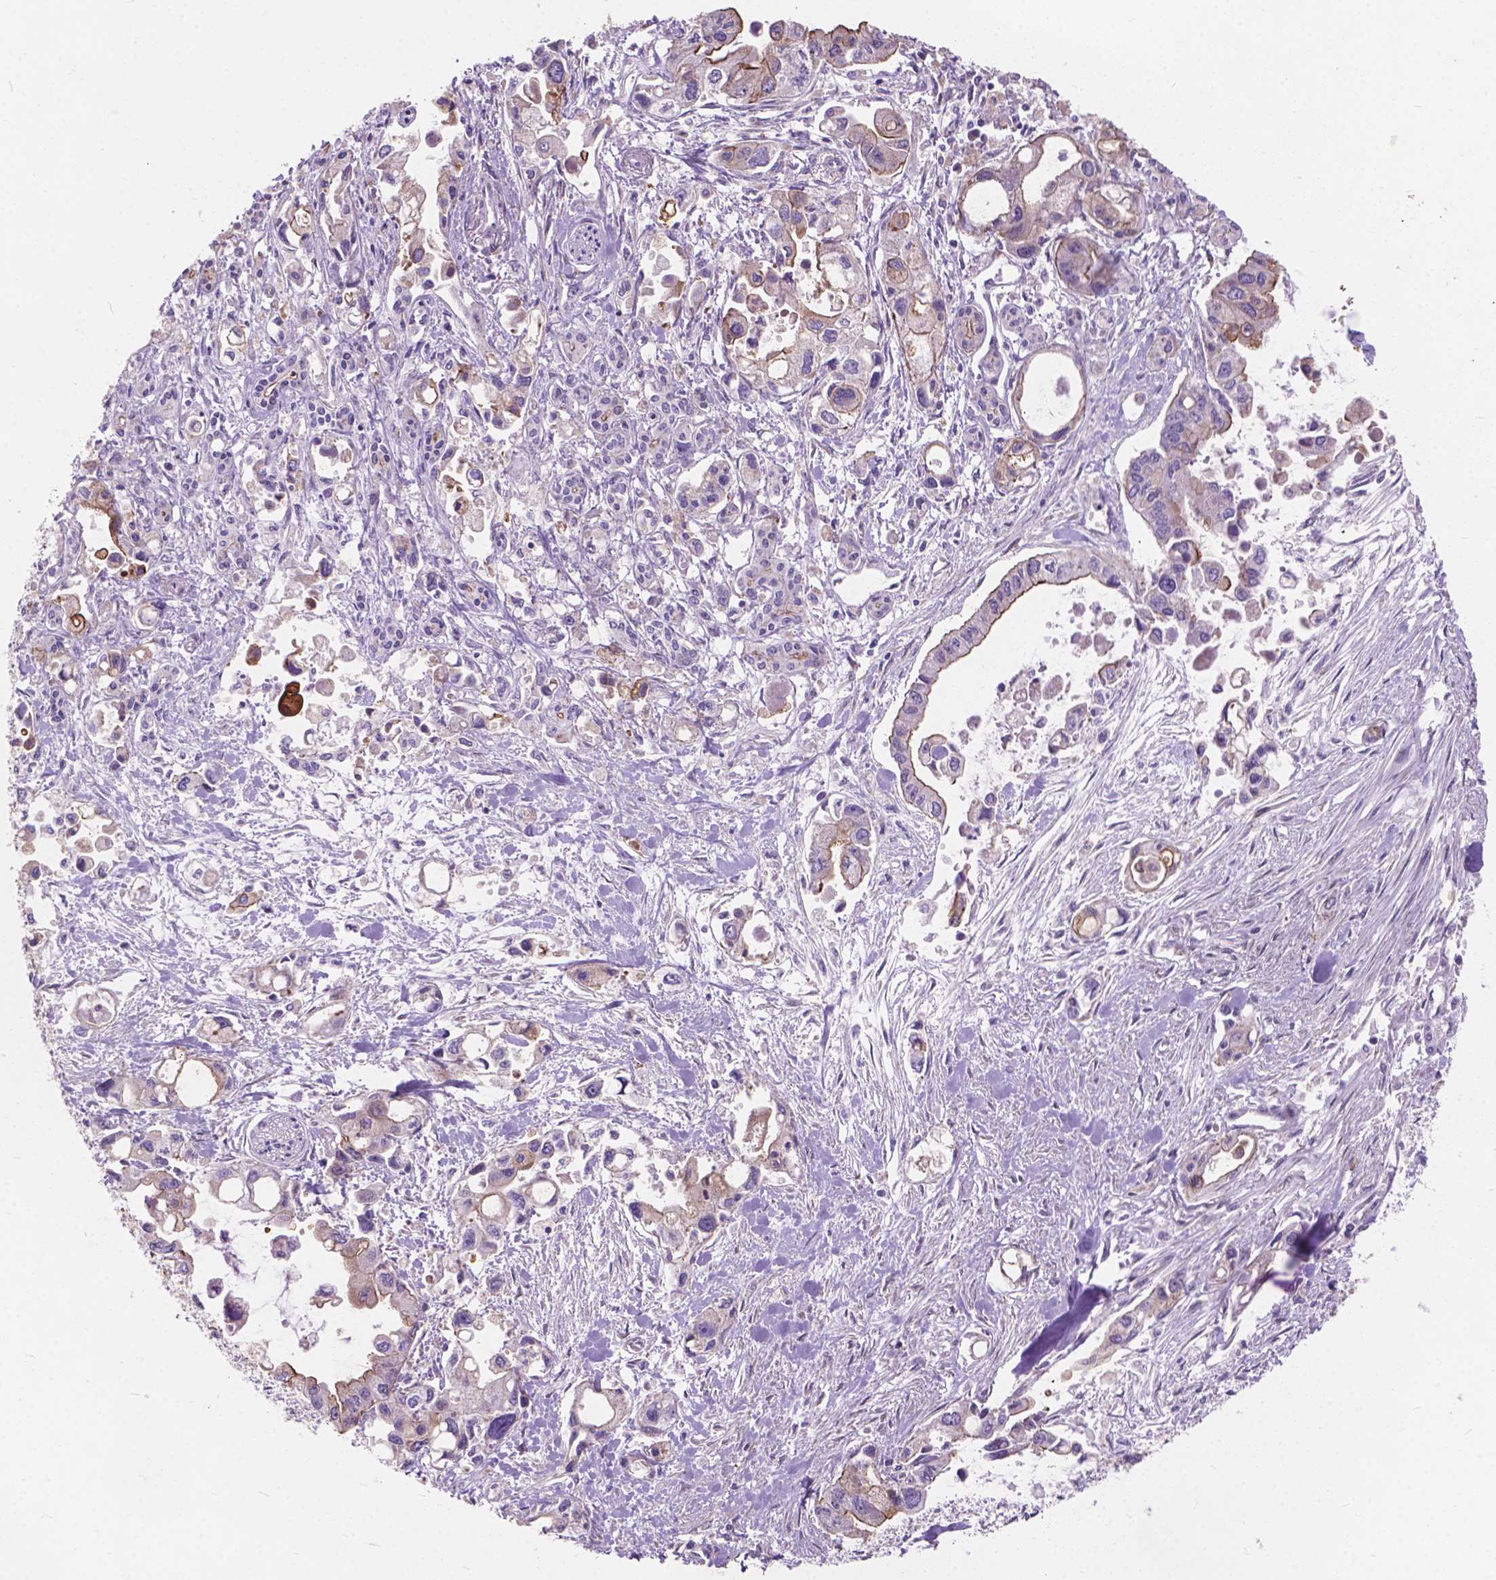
{"staining": {"intensity": "weak", "quantity": "<25%", "location": "cytoplasmic/membranous"}, "tissue": "pancreatic cancer", "cell_type": "Tumor cells", "image_type": "cancer", "snomed": [{"axis": "morphology", "description": "Adenocarcinoma, NOS"}, {"axis": "topography", "description": "Pancreas"}], "caption": "This is a image of IHC staining of pancreatic cancer (adenocarcinoma), which shows no positivity in tumor cells. (Stains: DAB immunohistochemistry with hematoxylin counter stain, Microscopy: brightfield microscopy at high magnification).", "gene": "MYH14", "patient": {"sex": "female", "age": 61}}